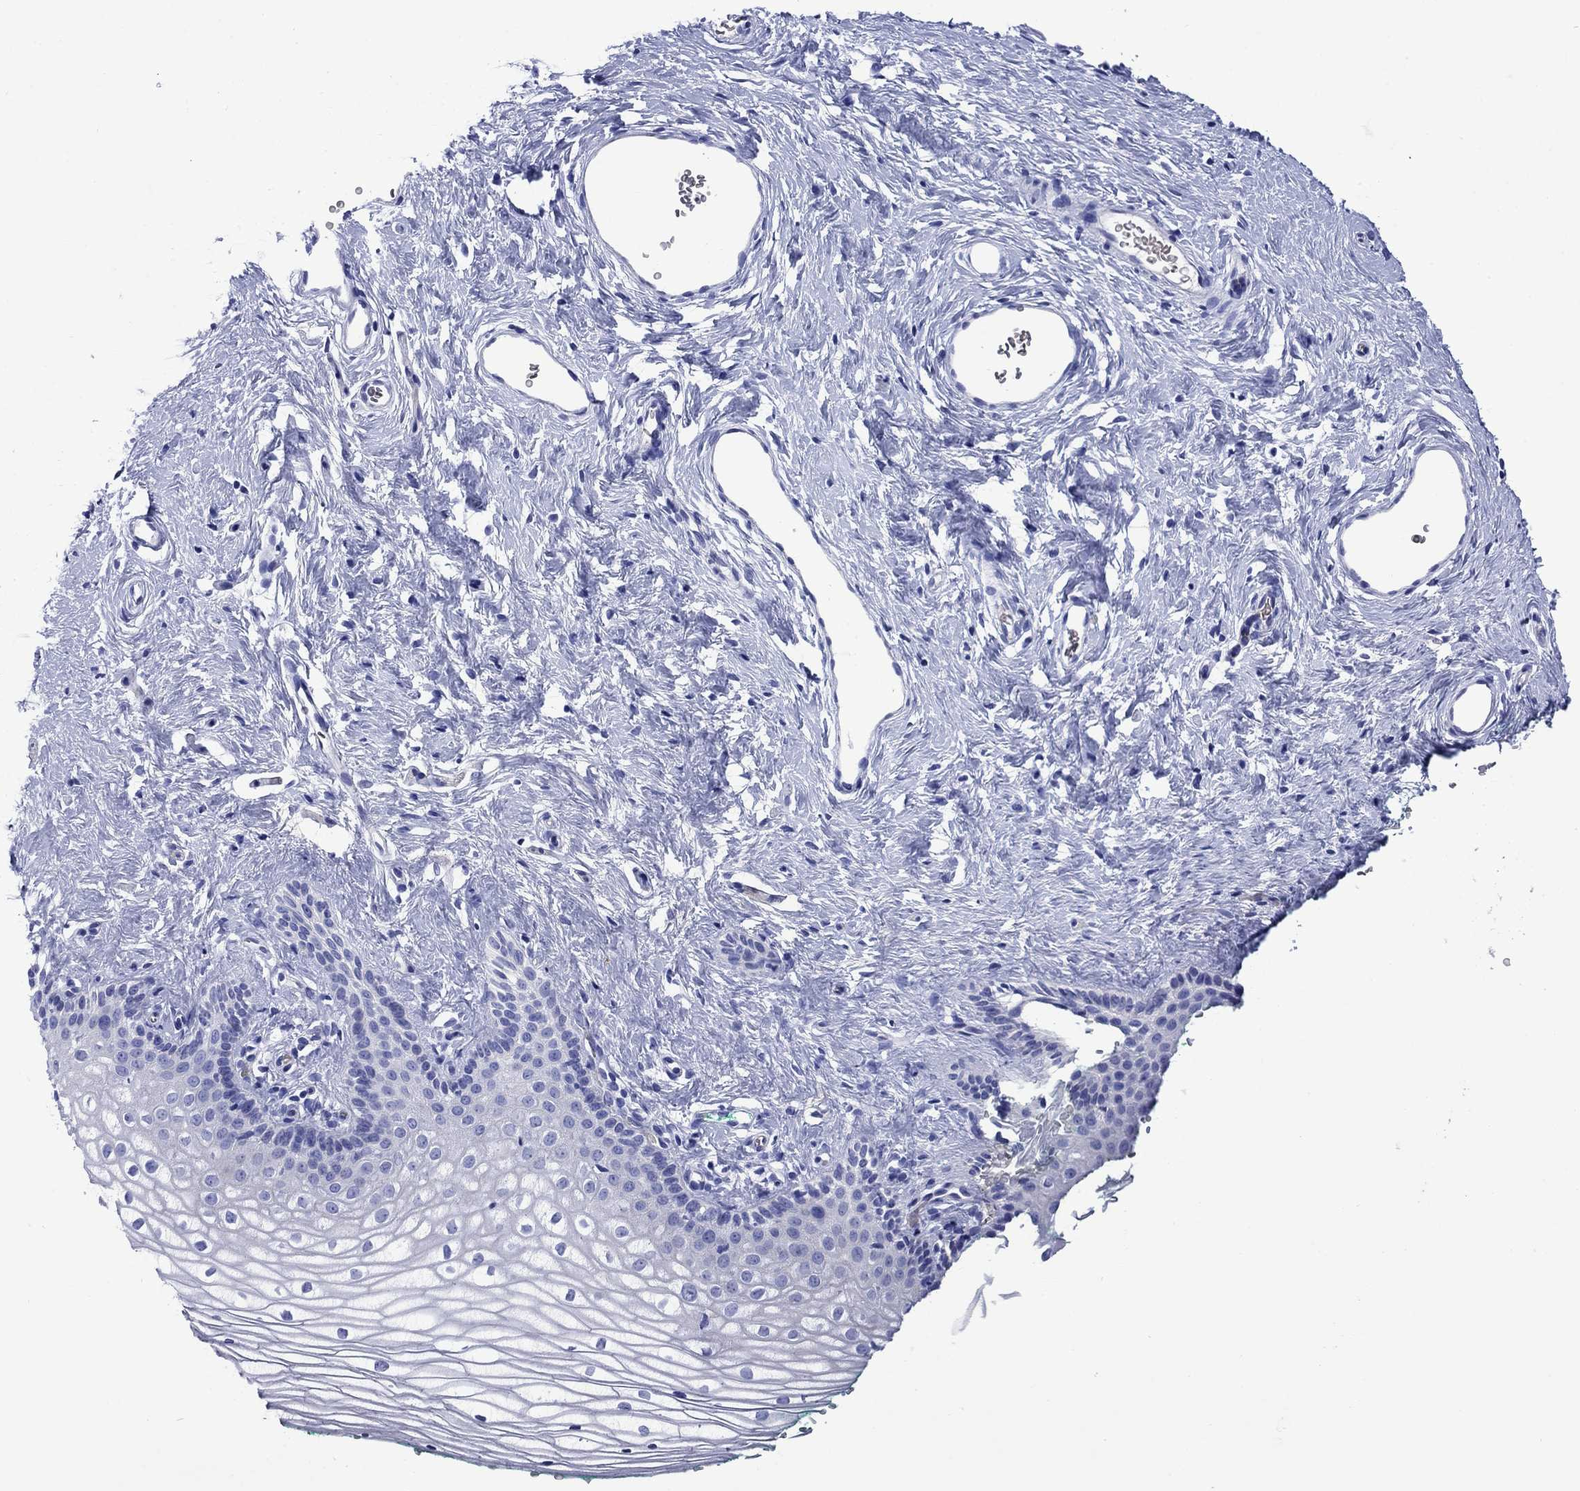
{"staining": {"intensity": "negative", "quantity": "none", "location": "none"}, "tissue": "vagina", "cell_type": "Squamous epithelial cells", "image_type": "normal", "snomed": [{"axis": "morphology", "description": "Normal tissue, NOS"}, {"axis": "topography", "description": "Vagina"}], "caption": "Image shows no protein expression in squamous epithelial cells of benign vagina.", "gene": "SLC1A2", "patient": {"sex": "female", "age": 36}}